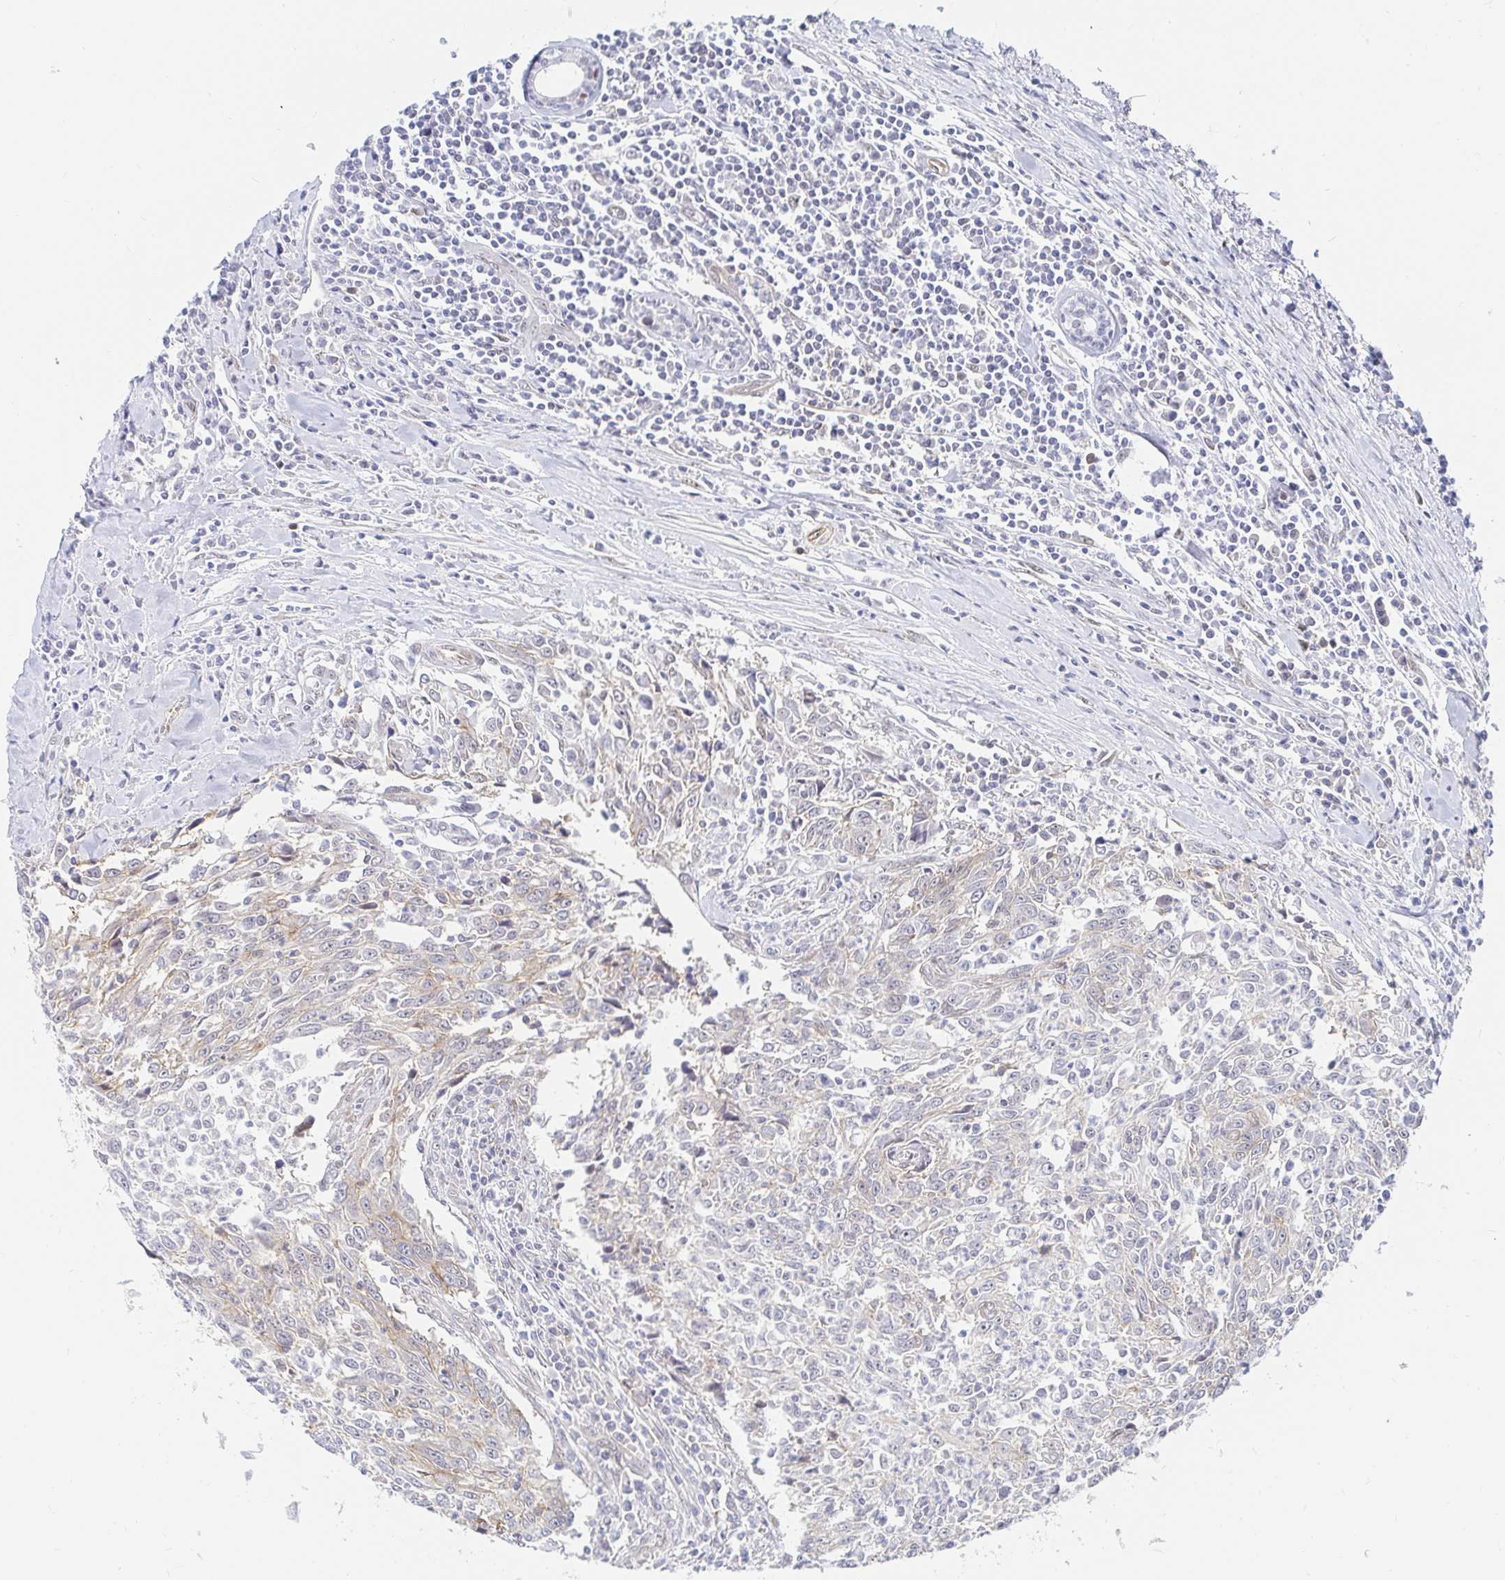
{"staining": {"intensity": "weak", "quantity": "25%-75%", "location": "cytoplasmic/membranous"}, "tissue": "breast cancer", "cell_type": "Tumor cells", "image_type": "cancer", "snomed": [{"axis": "morphology", "description": "Duct carcinoma"}, {"axis": "topography", "description": "Breast"}], "caption": "About 25%-75% of tumor cells in human breast cancer exhibit weak cytoplasmic/membranous protein staining as visualized by brown immunohistochemical staining.", "gene": "COL28A1", "patient": {"sex": "female", "age": 50}}